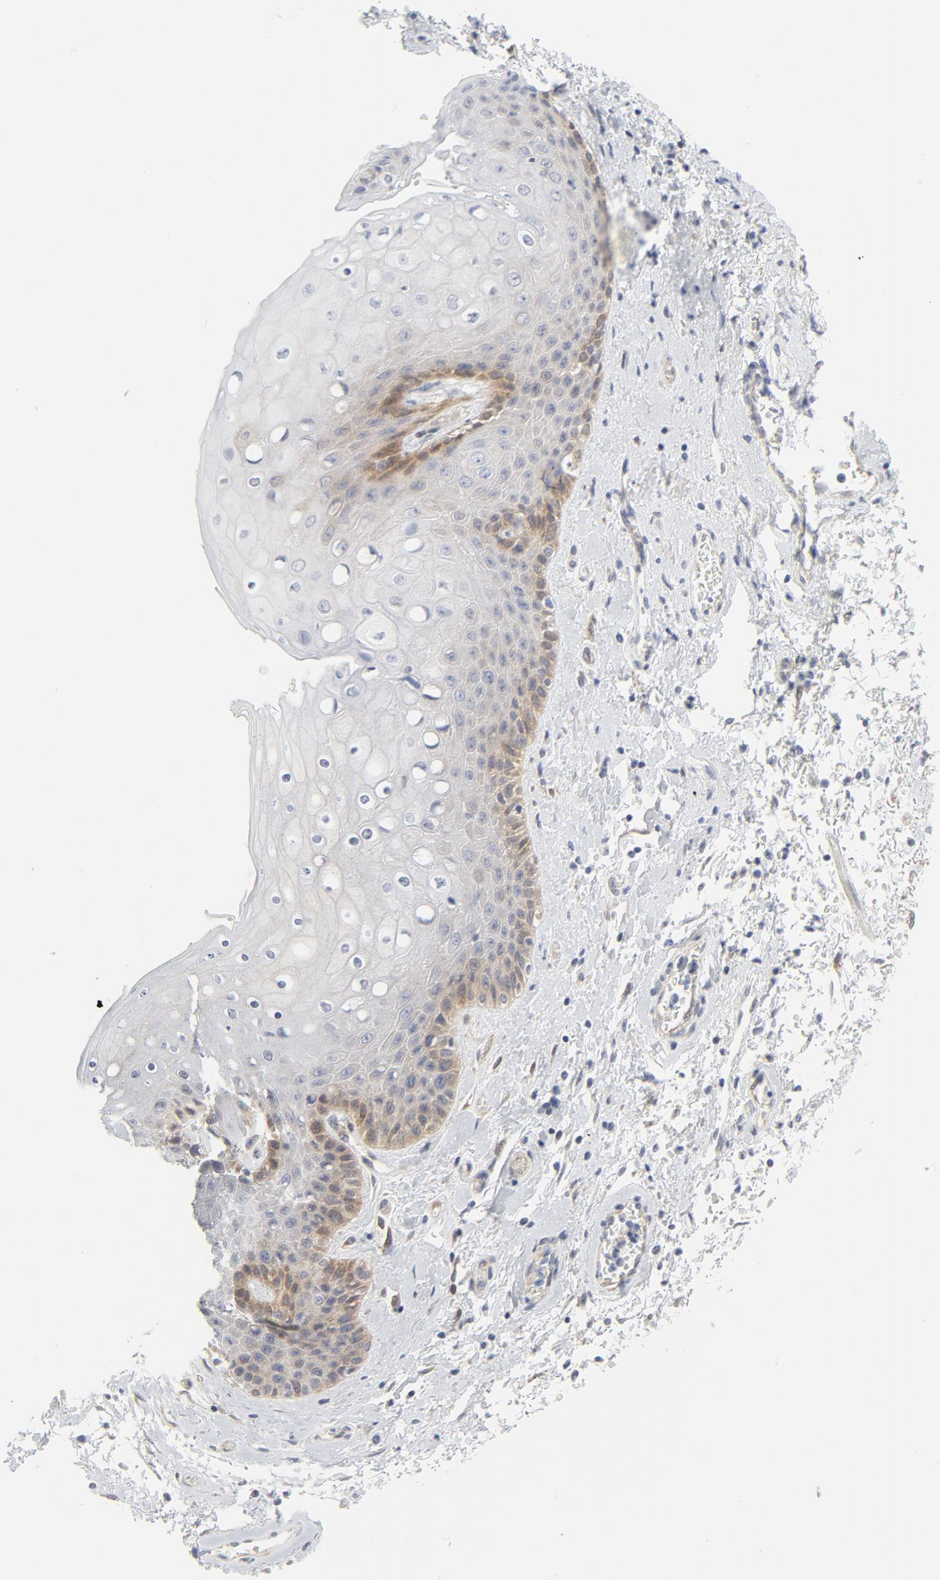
{"staining": {"intensity": "moderate", "quantity": "<25%", "location": "cytoplasmic/membranous"}, "tissue": "skin", "cell_type": "Epidermal cells", "image_type": "normal", "snomed": [{"axis": "morphology", "description": "Normal tissue, NOS"}, {"axis": "topography", "description": "Anal"}], "caption": "Protein staining of benign skin reveals moderate cytoplasmic/membranous staining in about <25% of epidermal cells.", "gene": "BAD", "patient": {"sex": "female", "age": 46}}